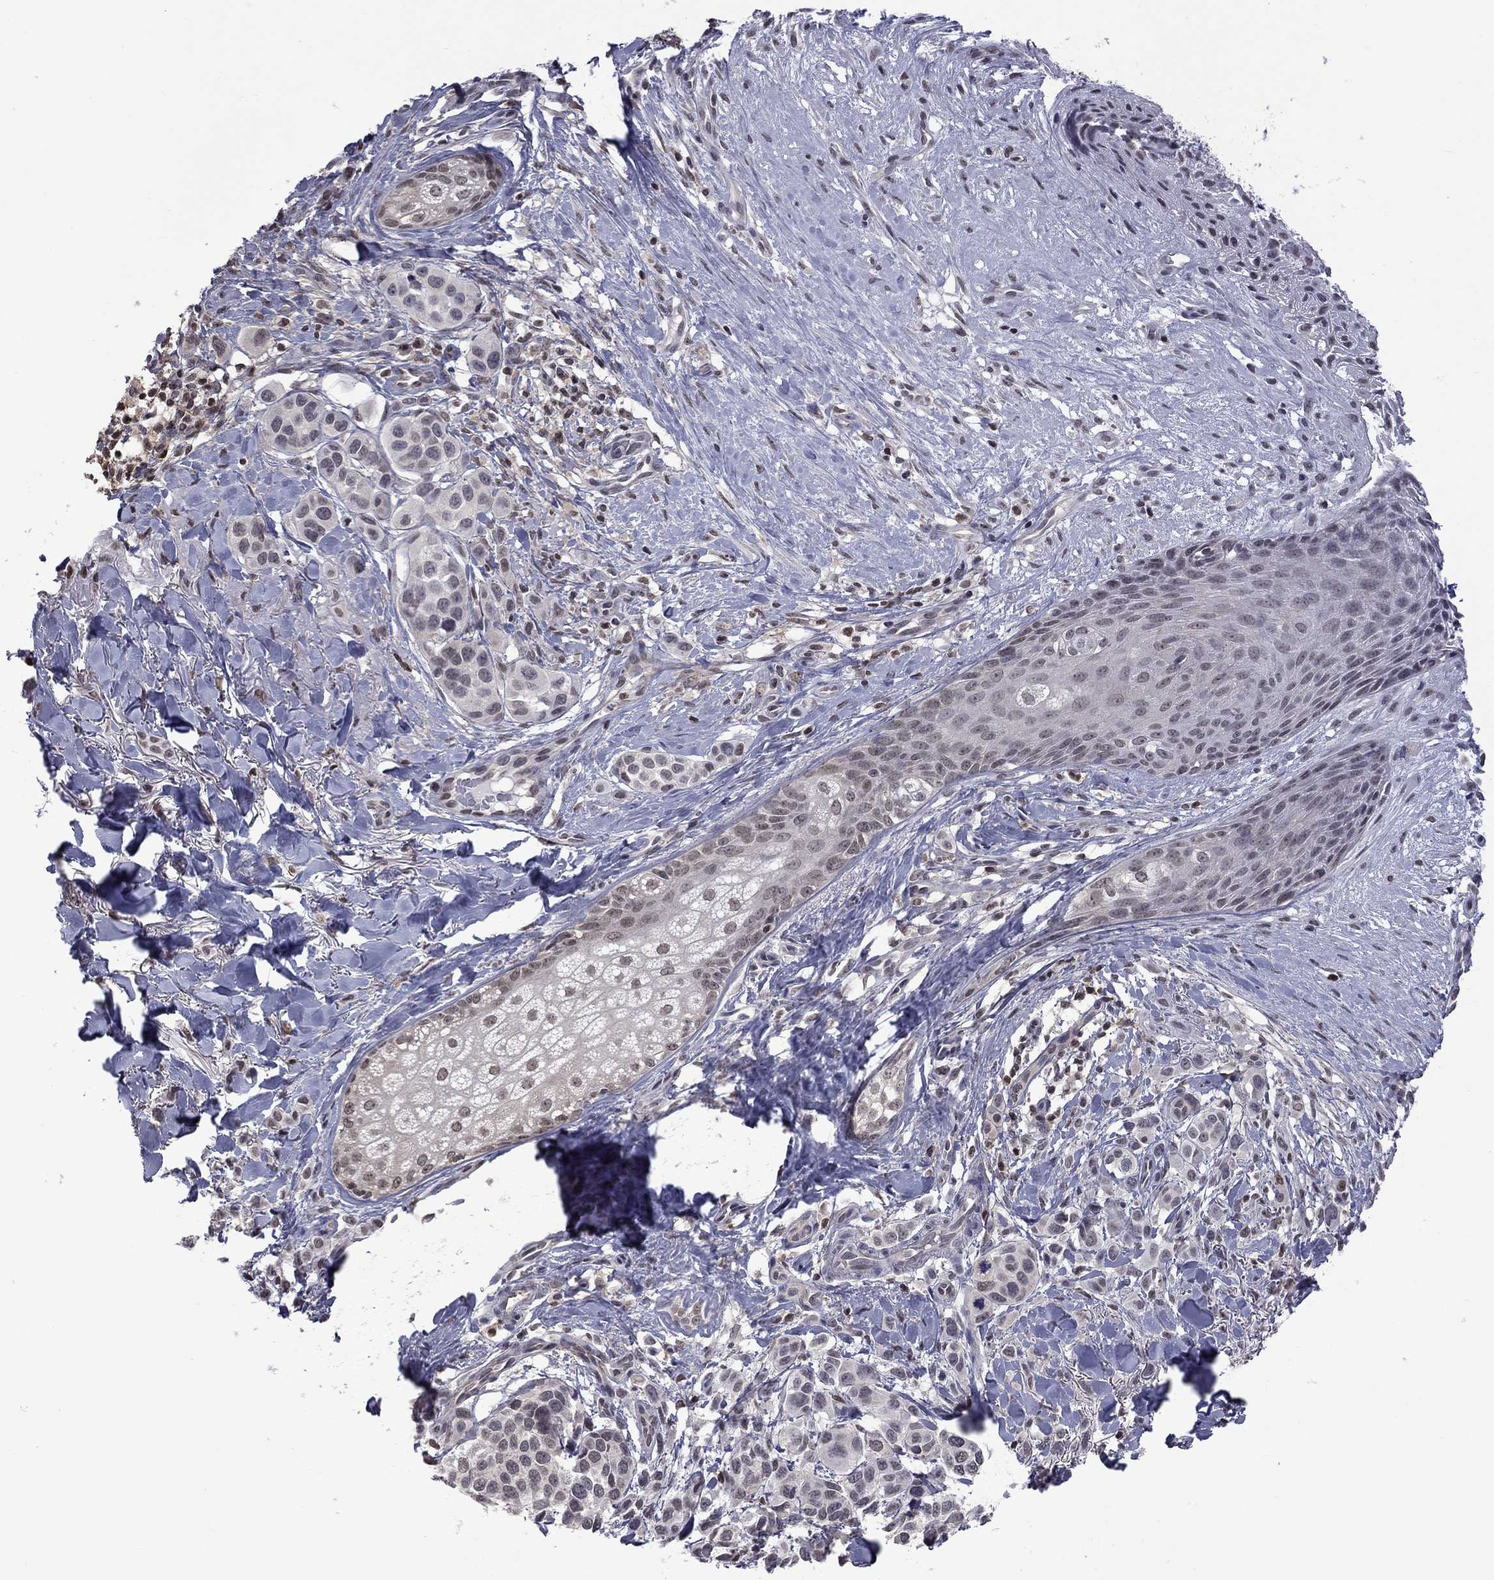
{"staining": {"intensity": "negative", "quantity": "none", "location": "none"}, "tissue": "melanoma", "cell_type": "Tumor cells", "image_type": "cancer", "snomed": [{"axis": "morphology", "description": "Malignant melanoma, NOS"}, {"axis": "topography", "description": "Skin"}], "caption": "The micrograph displays no significant expression in tumor cells of malignant melanoma. (IHC, brightfield microscopy, high magnification).", "gene": "RFWD3", "patient": {"sex": "male", "age": 57}}